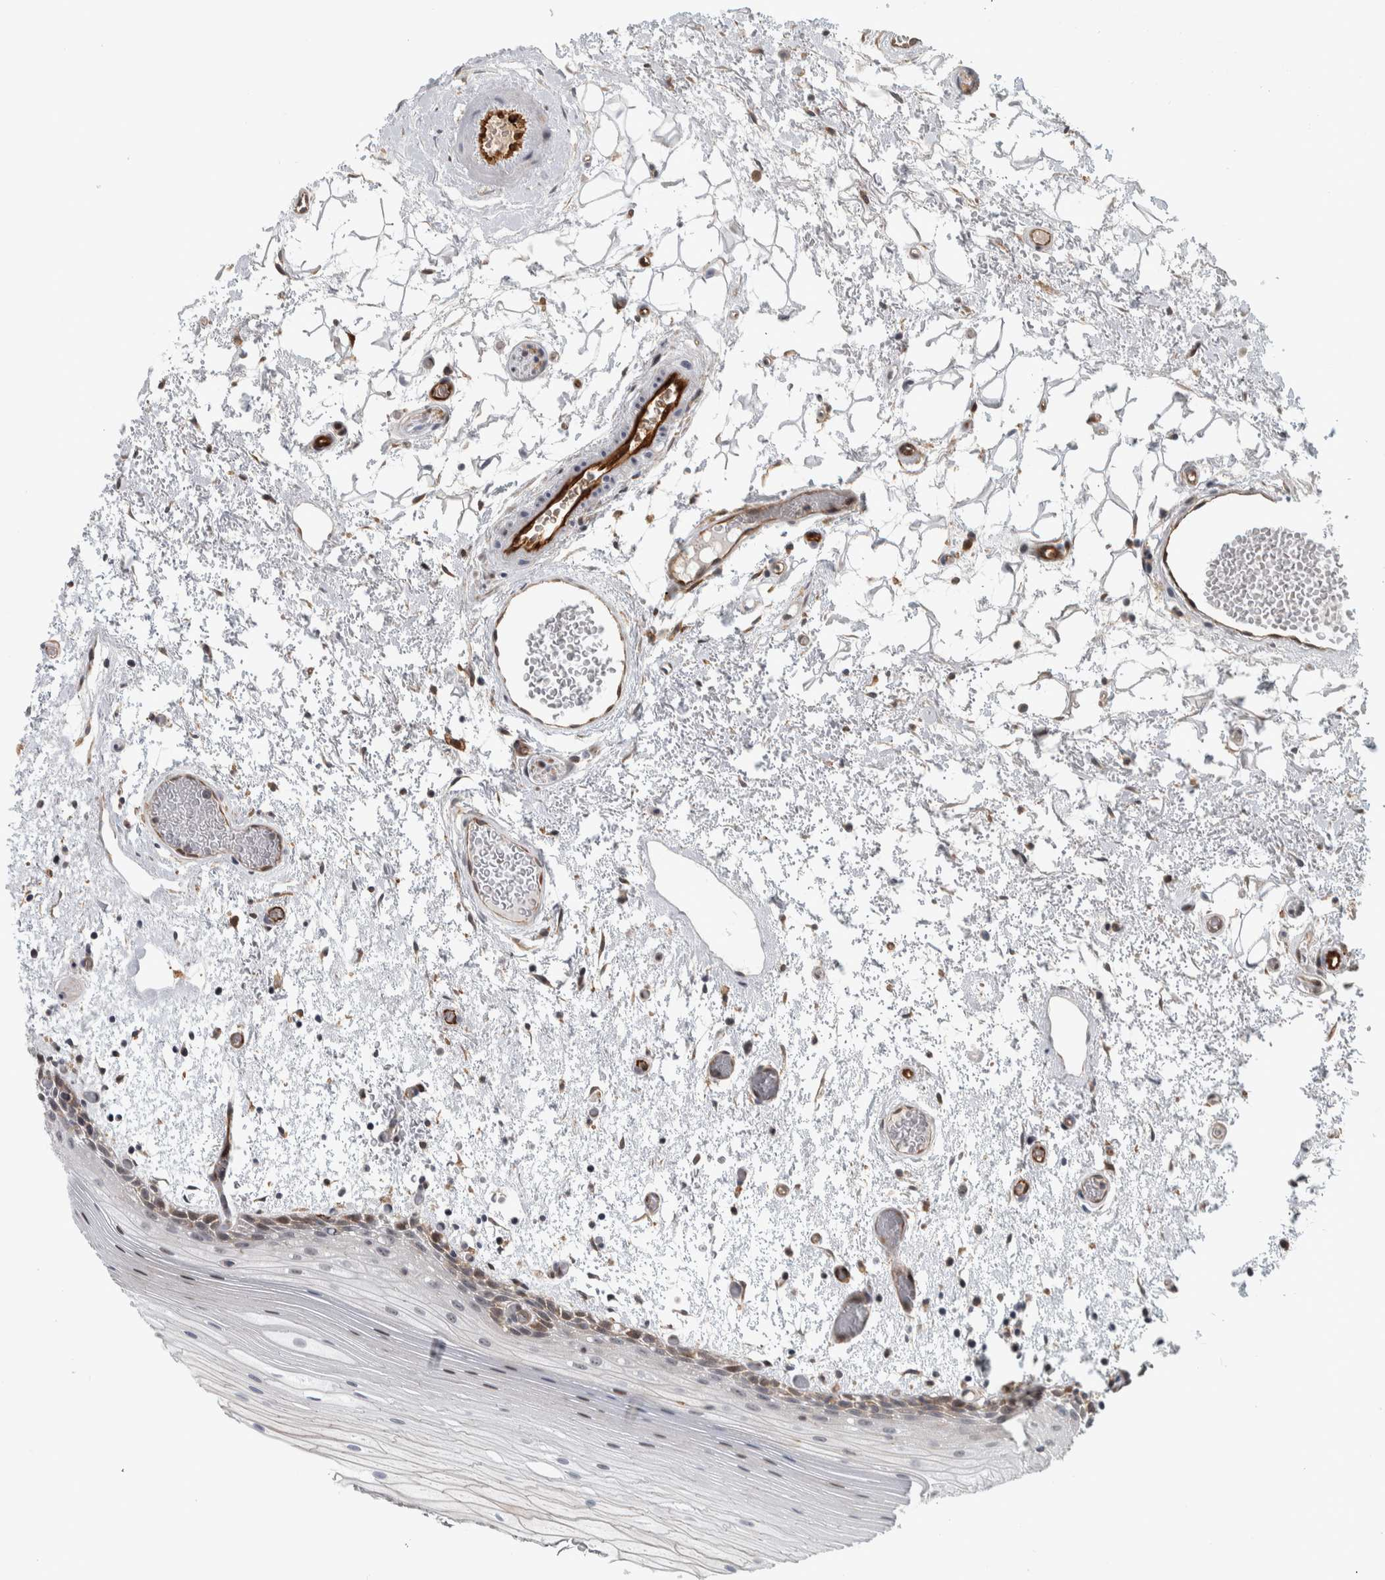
{"staining": {"intensity": "moderate", "quantity": "<25%", "location": "cytoplasmic/membranous,nuclear"}, "tissue": "oral mucosa", "cell_type": "Squamous epithelial cells", "image_type": "normal", "snomed": [{"axis": "morphology", "description": "Normal tissue, NOS"}, {"axis": "topography", "description": "Oral tissue"}], "caption": "About <25% of squamous epithelial cells in benign oral mucosa demonstrate moderate cytoplasmic/membranous,nuclear protein expression as visualized by brown immunohistochemical staining.", "gene": "MSL1", "patient": {"sex": "male", "age": 52}}